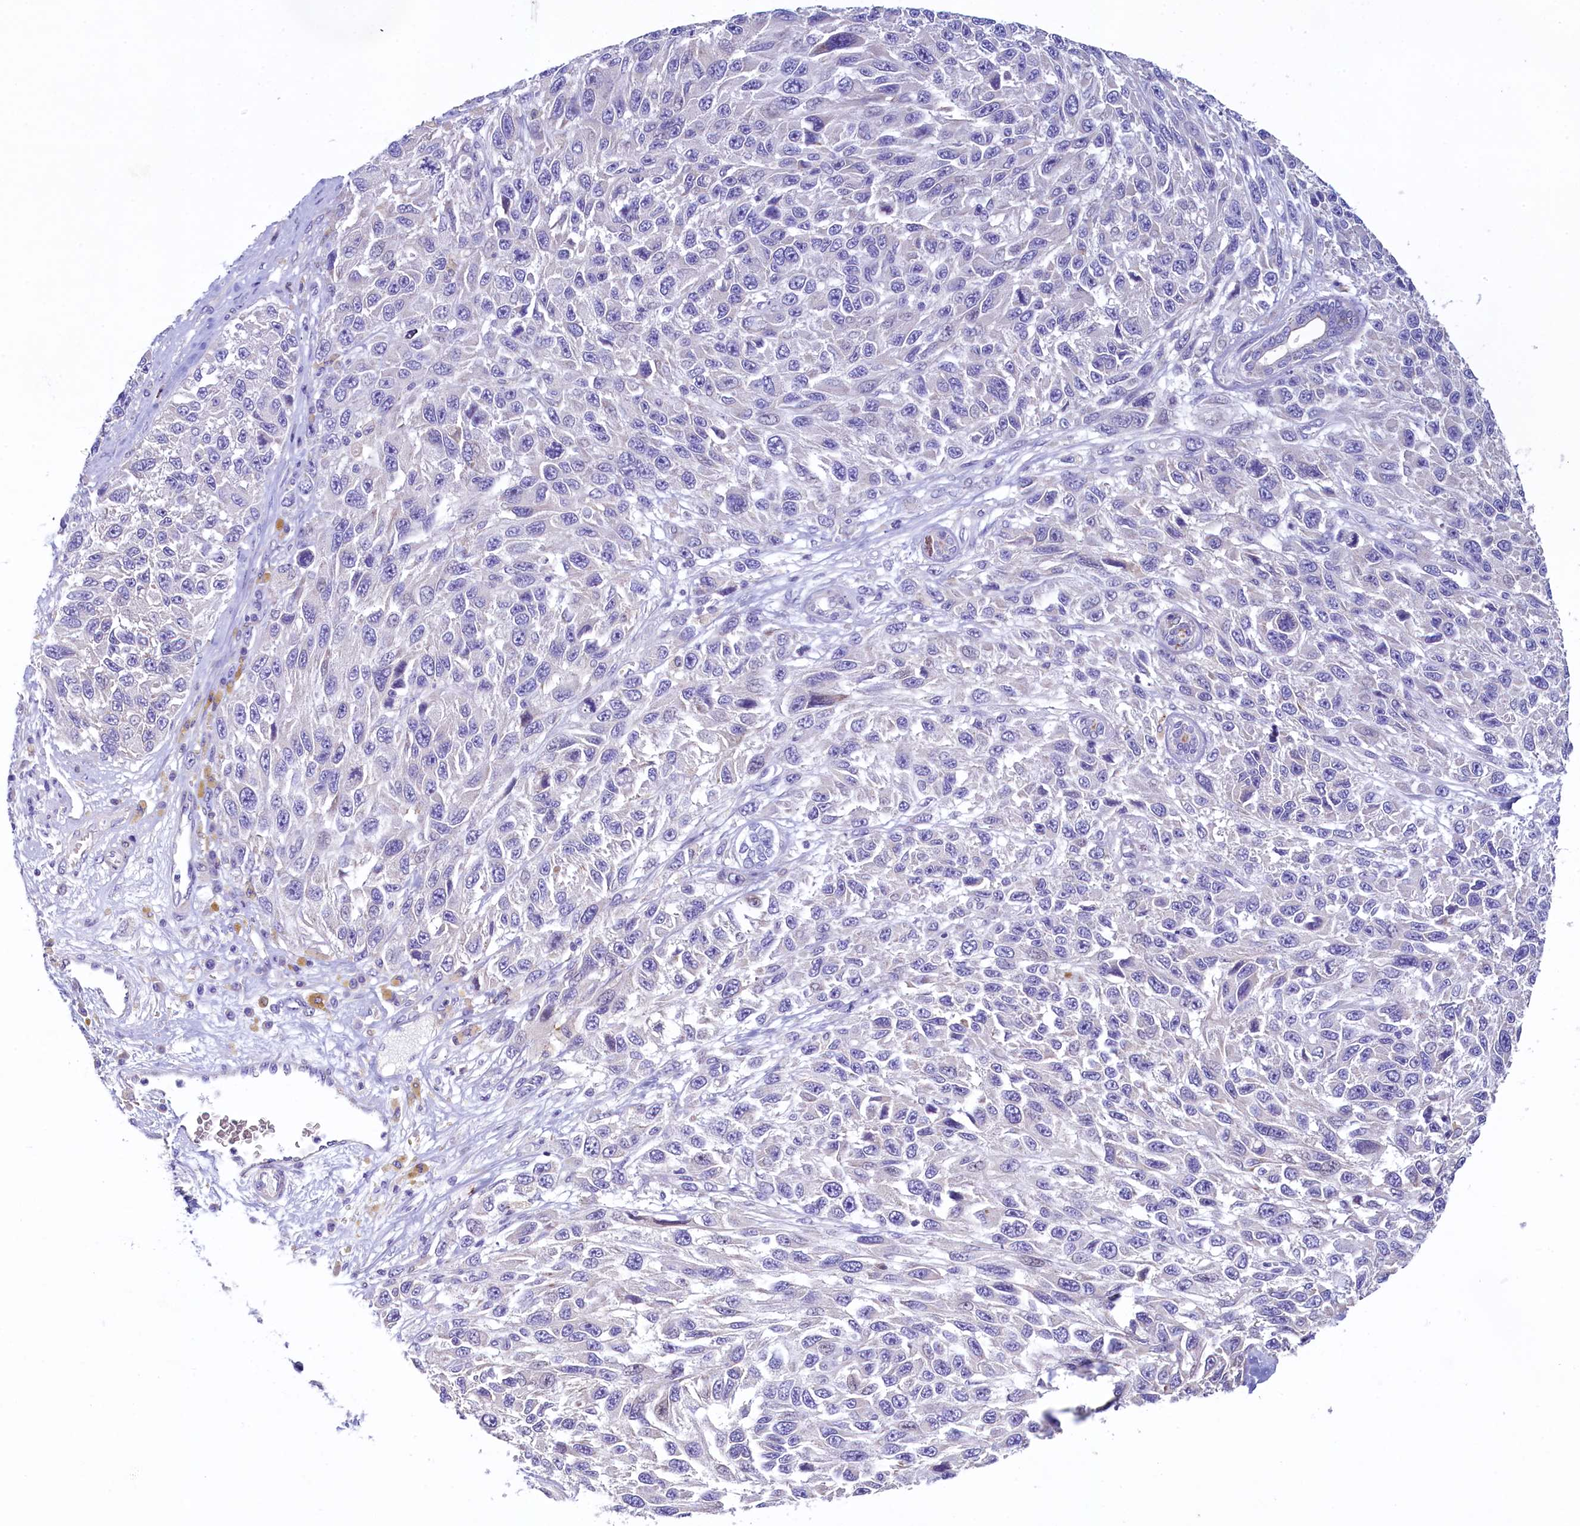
{"staining": {"intensity": "negative", "quantity": "none", "location": "none"}, "tissue": "melanoma", "cell_type": "Tumor cells", "image_type": "cancer", "snomed": [{"axis": "morphology", "description": "Normal tissue, NOS"}, {"axis": "morphology", "description": "Malignant melanoma, NOS"}, {"axis": "topography", "description": "Skin"}], "caption": "Histopathology image shows no protein positivity in tumor cells of melanoma tissue.", "gene": "KRBOX5", "patient": {"sex": "female", "age": 96}}